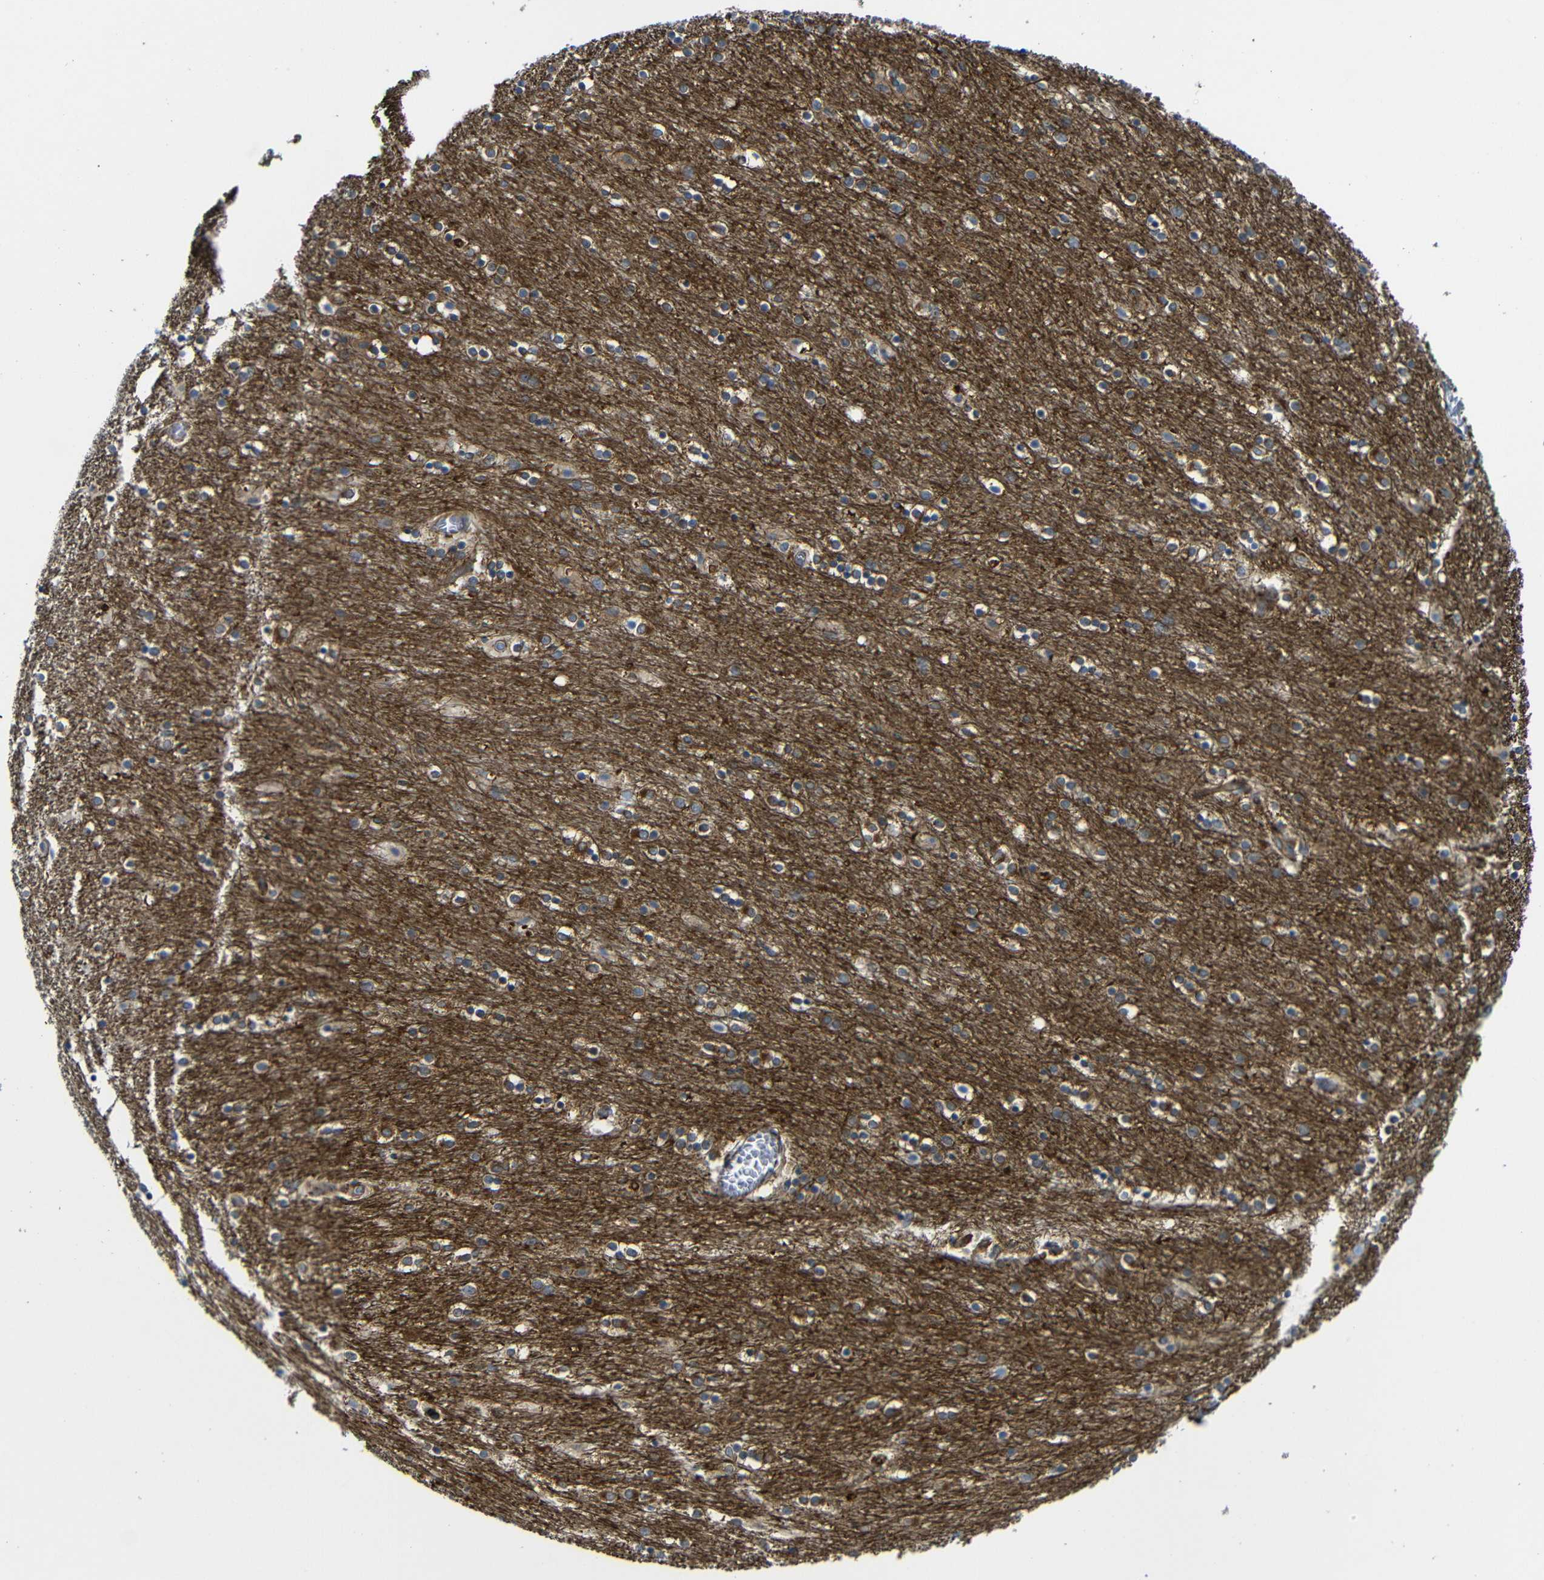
{"staining": {"intensity": "strong", "quantity": "<25%", "location": "cytoplasmic/membranous"}, "tissue": "caudate", "cell_type": "Glial cells", "image_type": "normal", "snomed": [{"axis": "morphology", "description": "Normal tissue, NOS"}, {"axis": "topography", "description": "Lateral ventricle wall"}], "caption": "Glial cells display medium levels of strong cytoplasmic/membranous expression in about <25% of cells in unremarkable human caudate.", "gene": "PARP14", "patient": {"sex": "female", "age": 54}}